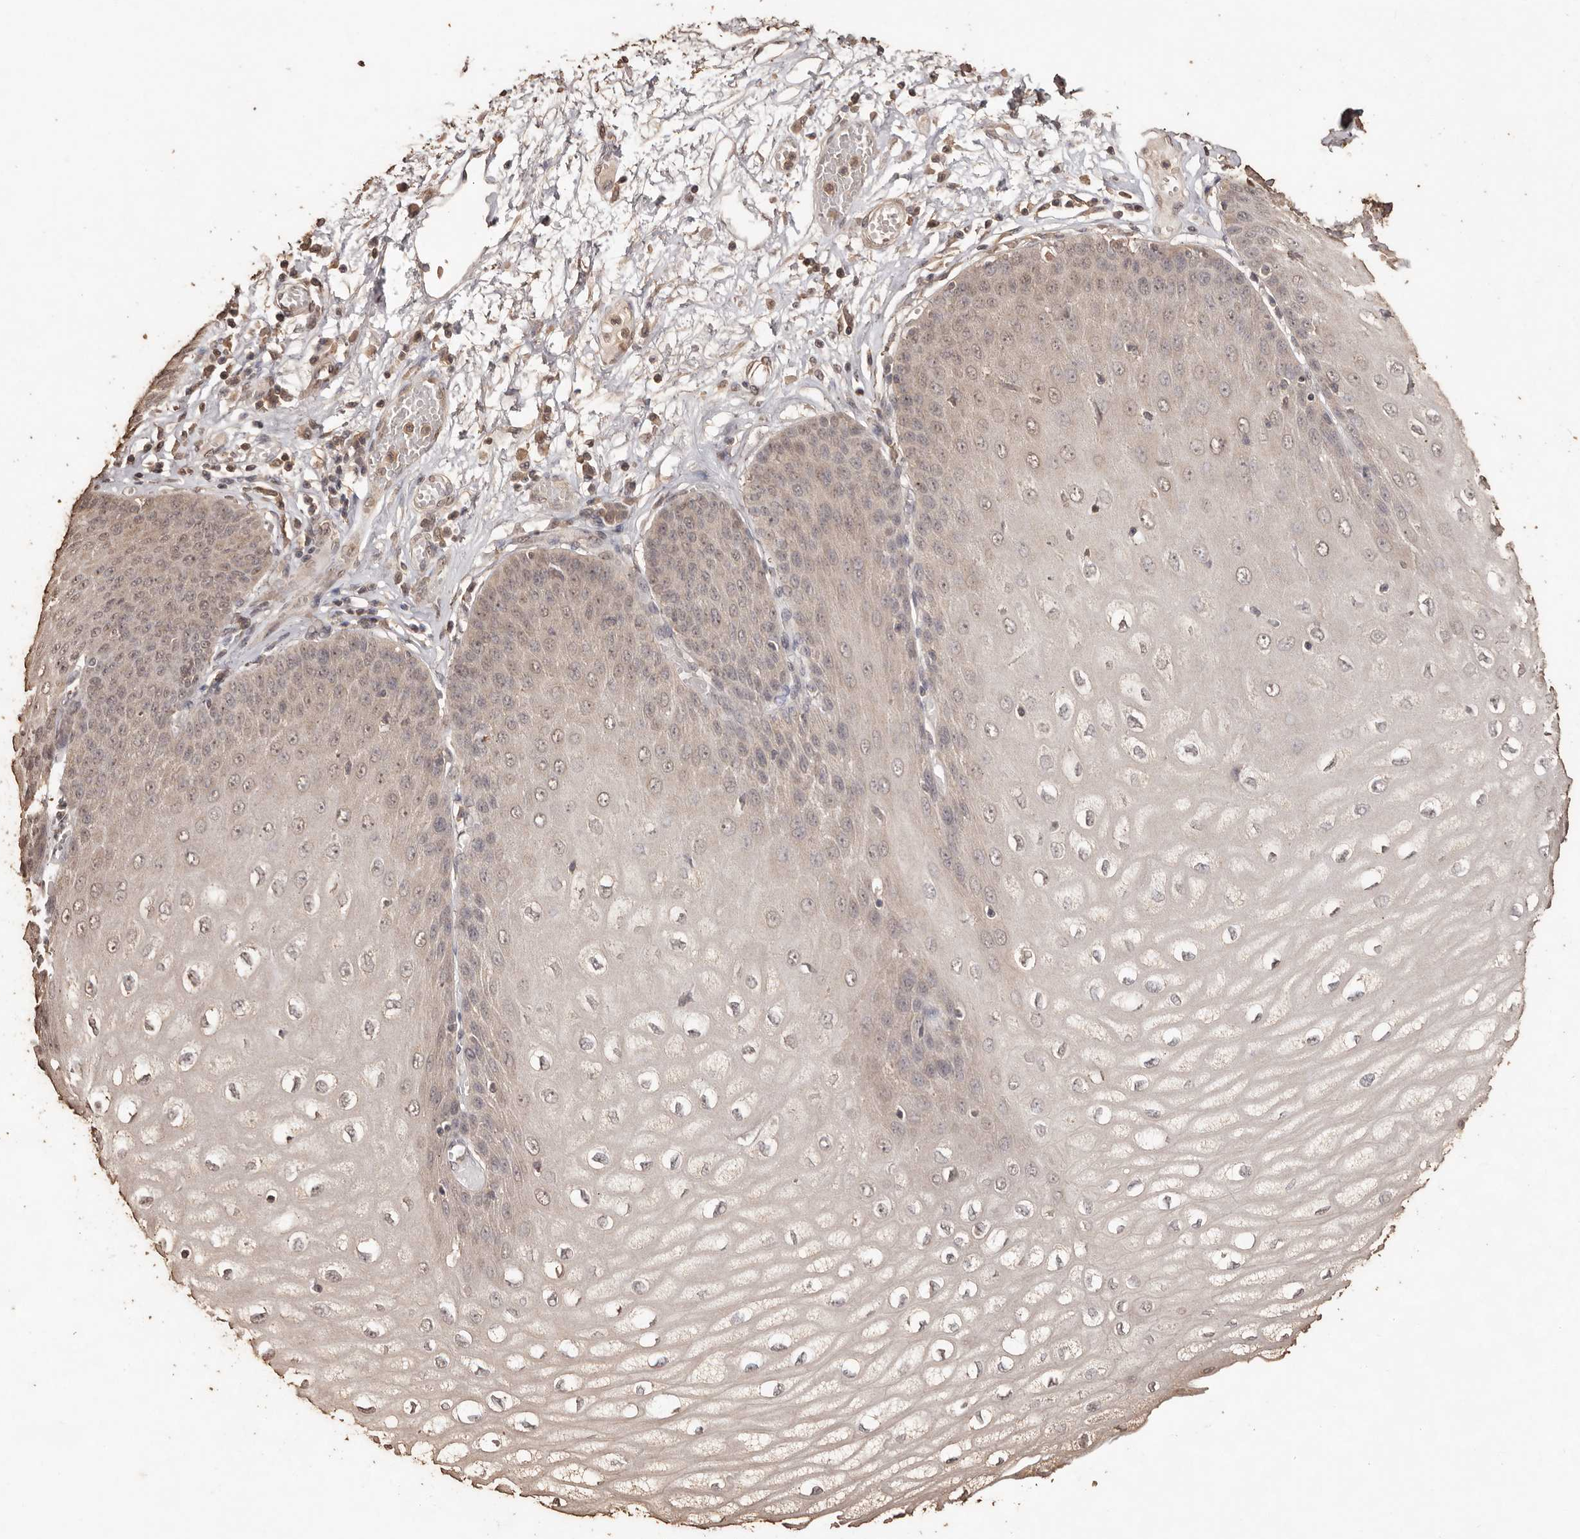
{"staining": {"intensity": "weak", "quantity": "25%-75%", "location": "cytoplasmic/membranous,nuclear"}, "tissue": "esophagus", "cell_type": "Squamous epithelial cells", "image_type": "normal", "snomed": [{"axis": "morphology", "description": "Normal tissue, NOS"}, {"axis": "topography", "description": "Esophagus"}], "caption": "Brown immunohistochemical staining in benign esophagus exhibits weak cytoplasmic/membranous,nuclear positivity in about 25%-75% of squamous epithelial cells.", "gene": "PKDCC", "patient": {"sex": "male", "age": 60}}